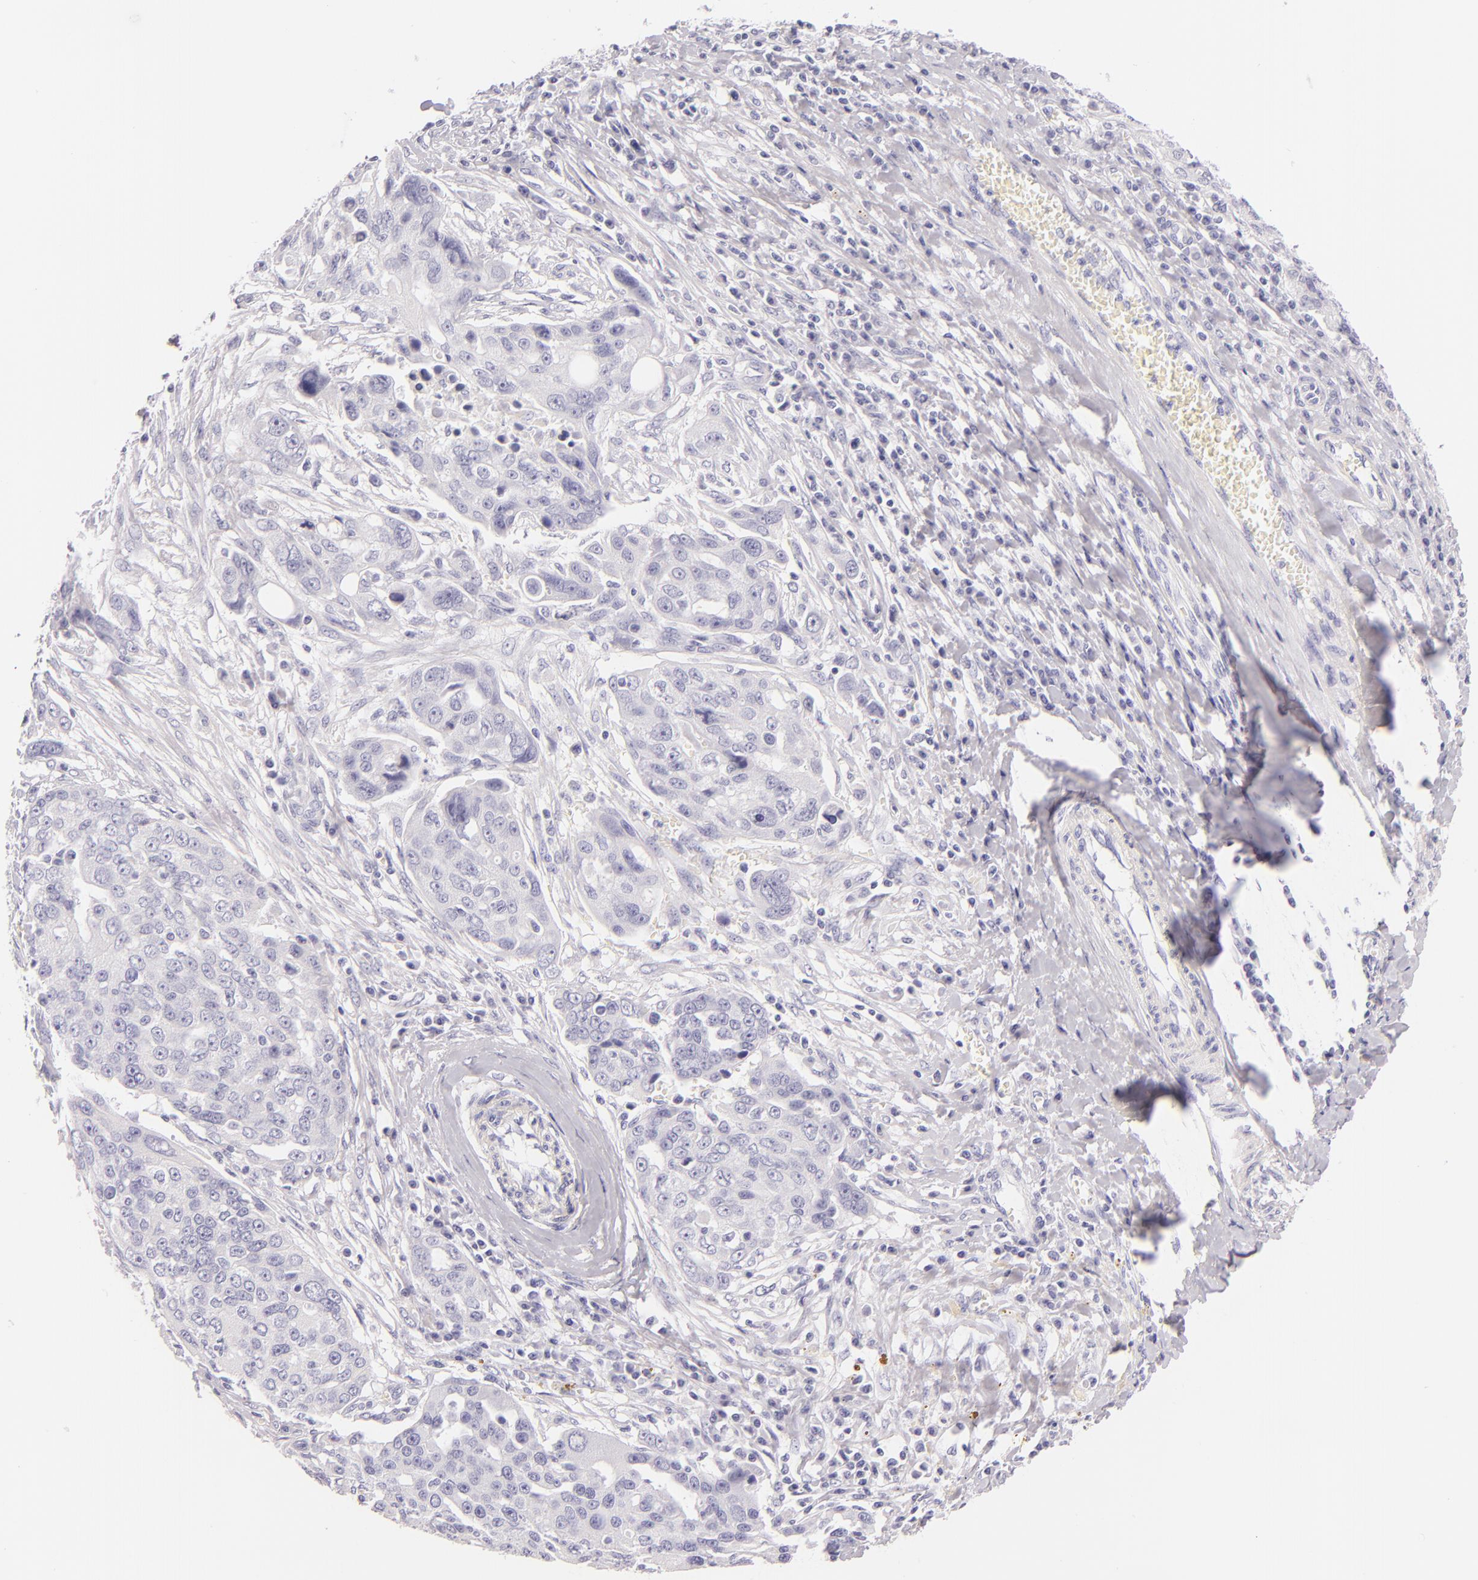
{"staining": {"intensity": "negative", "quantity": "none", "location": "none"}, "tissue": "ovarian cancer", "cell_type": "Tumor cells", "image_type": "cancer", "snomed": [{"axis": "morphology", "description": "Carcinoma, endometroid"}, {"axis": "topography", "description": "Ovary"}], "caption": "This is an IHC photomicrograph of ovarian cancer (endometroid carcinoma). There is no positivity in tumor cells.", "gene": "INA", "patient": {"sex": "female", "age": 75}}